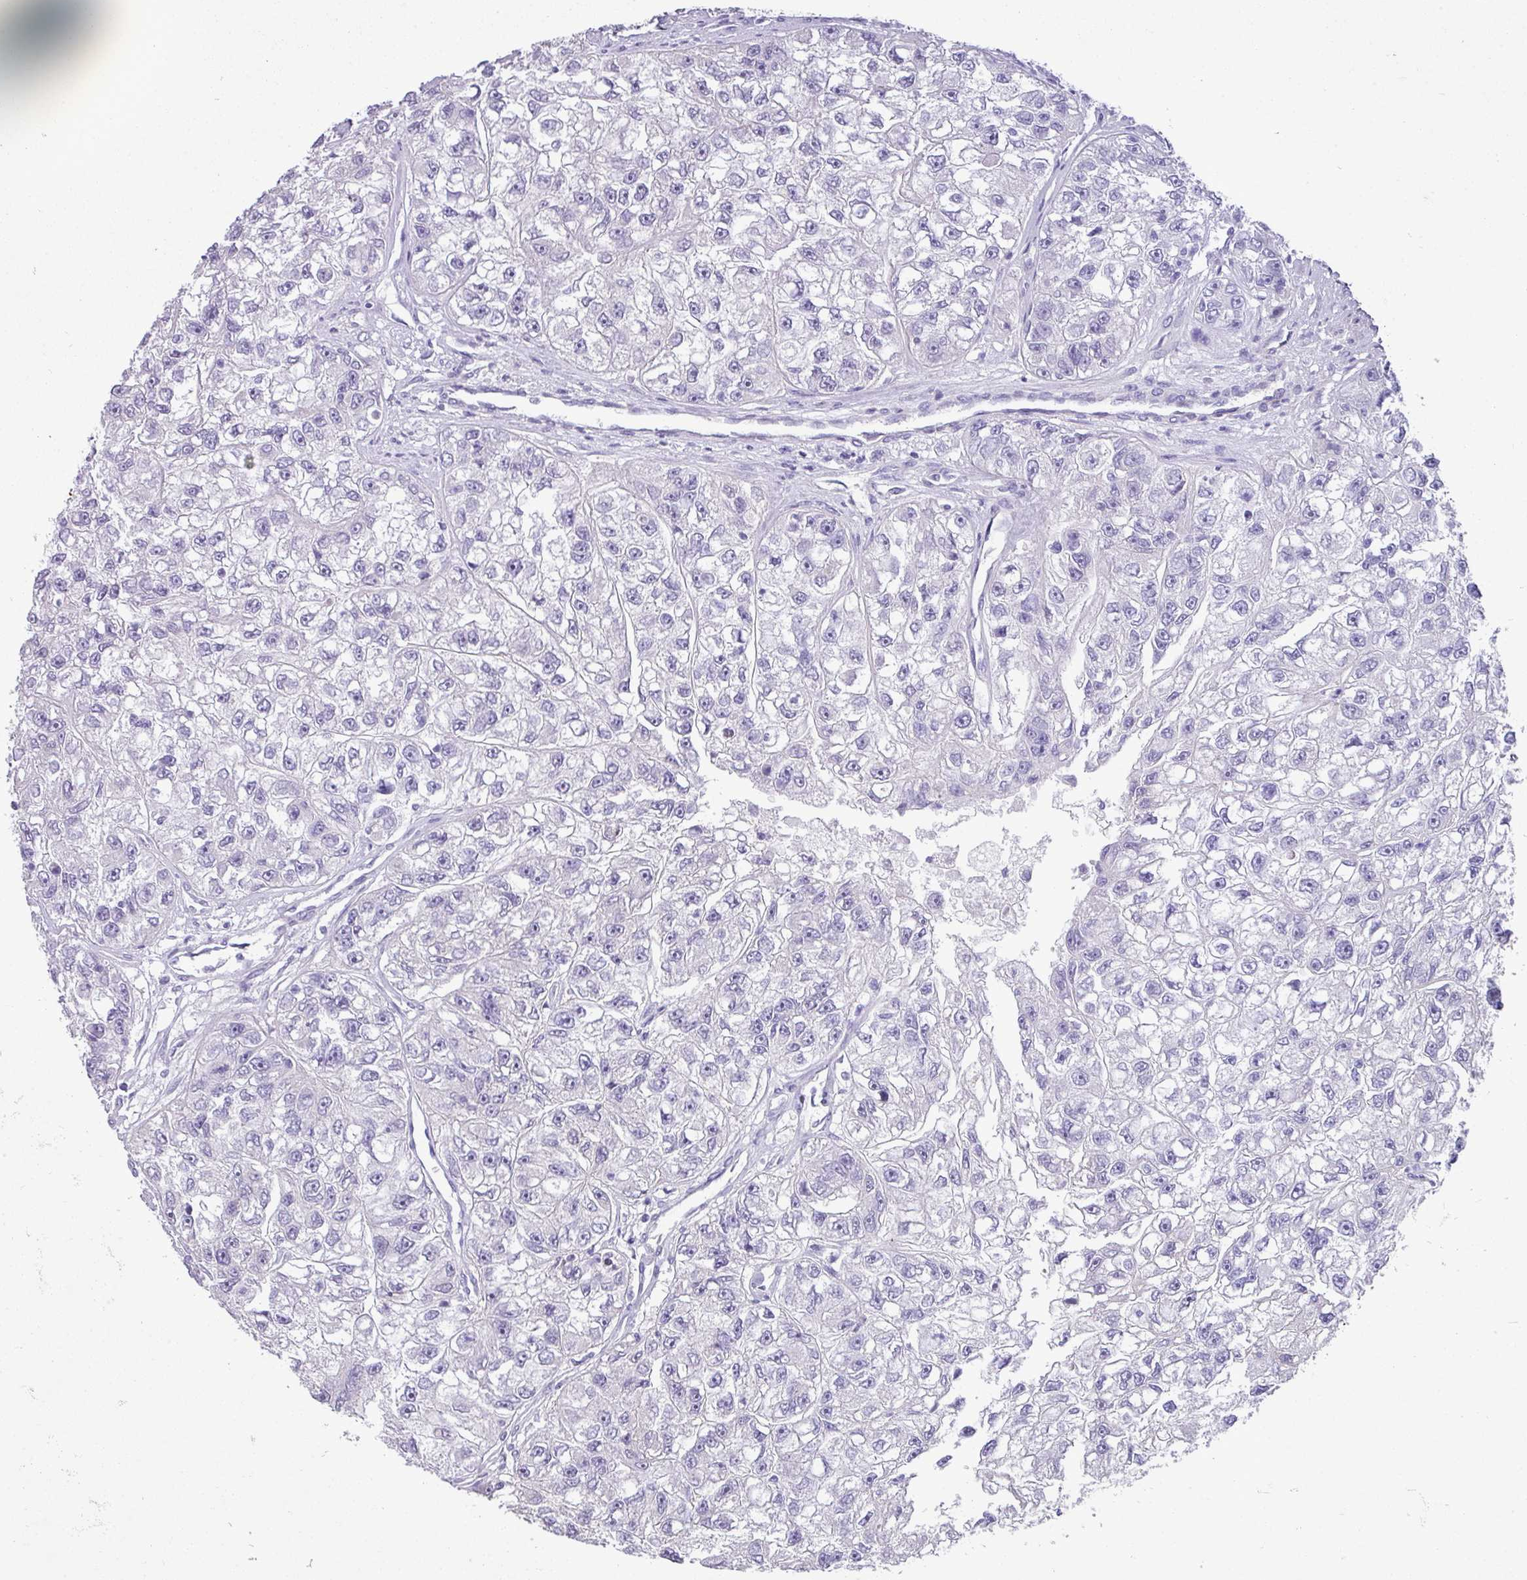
{"staining": {"intensity": "negative", "quantity": "none", "location": "none"}, "tissue": "renal cancer", "cell_type": "Tumor cells", "image_type": "cancer", "snomed": [{"axis": "morphology", "description": "Adenocarcinoma, NOS"}, {"axis": "topography", "description": "Kidney"}], "caption": "This is a photomicrograph of immunohistochemistry (IHC) staining of adenocarcinoma (renal), which shows no positivity in tumor cells.", "gene": "KIRREL3", "patient": {"sex": "male", "age": 63}}